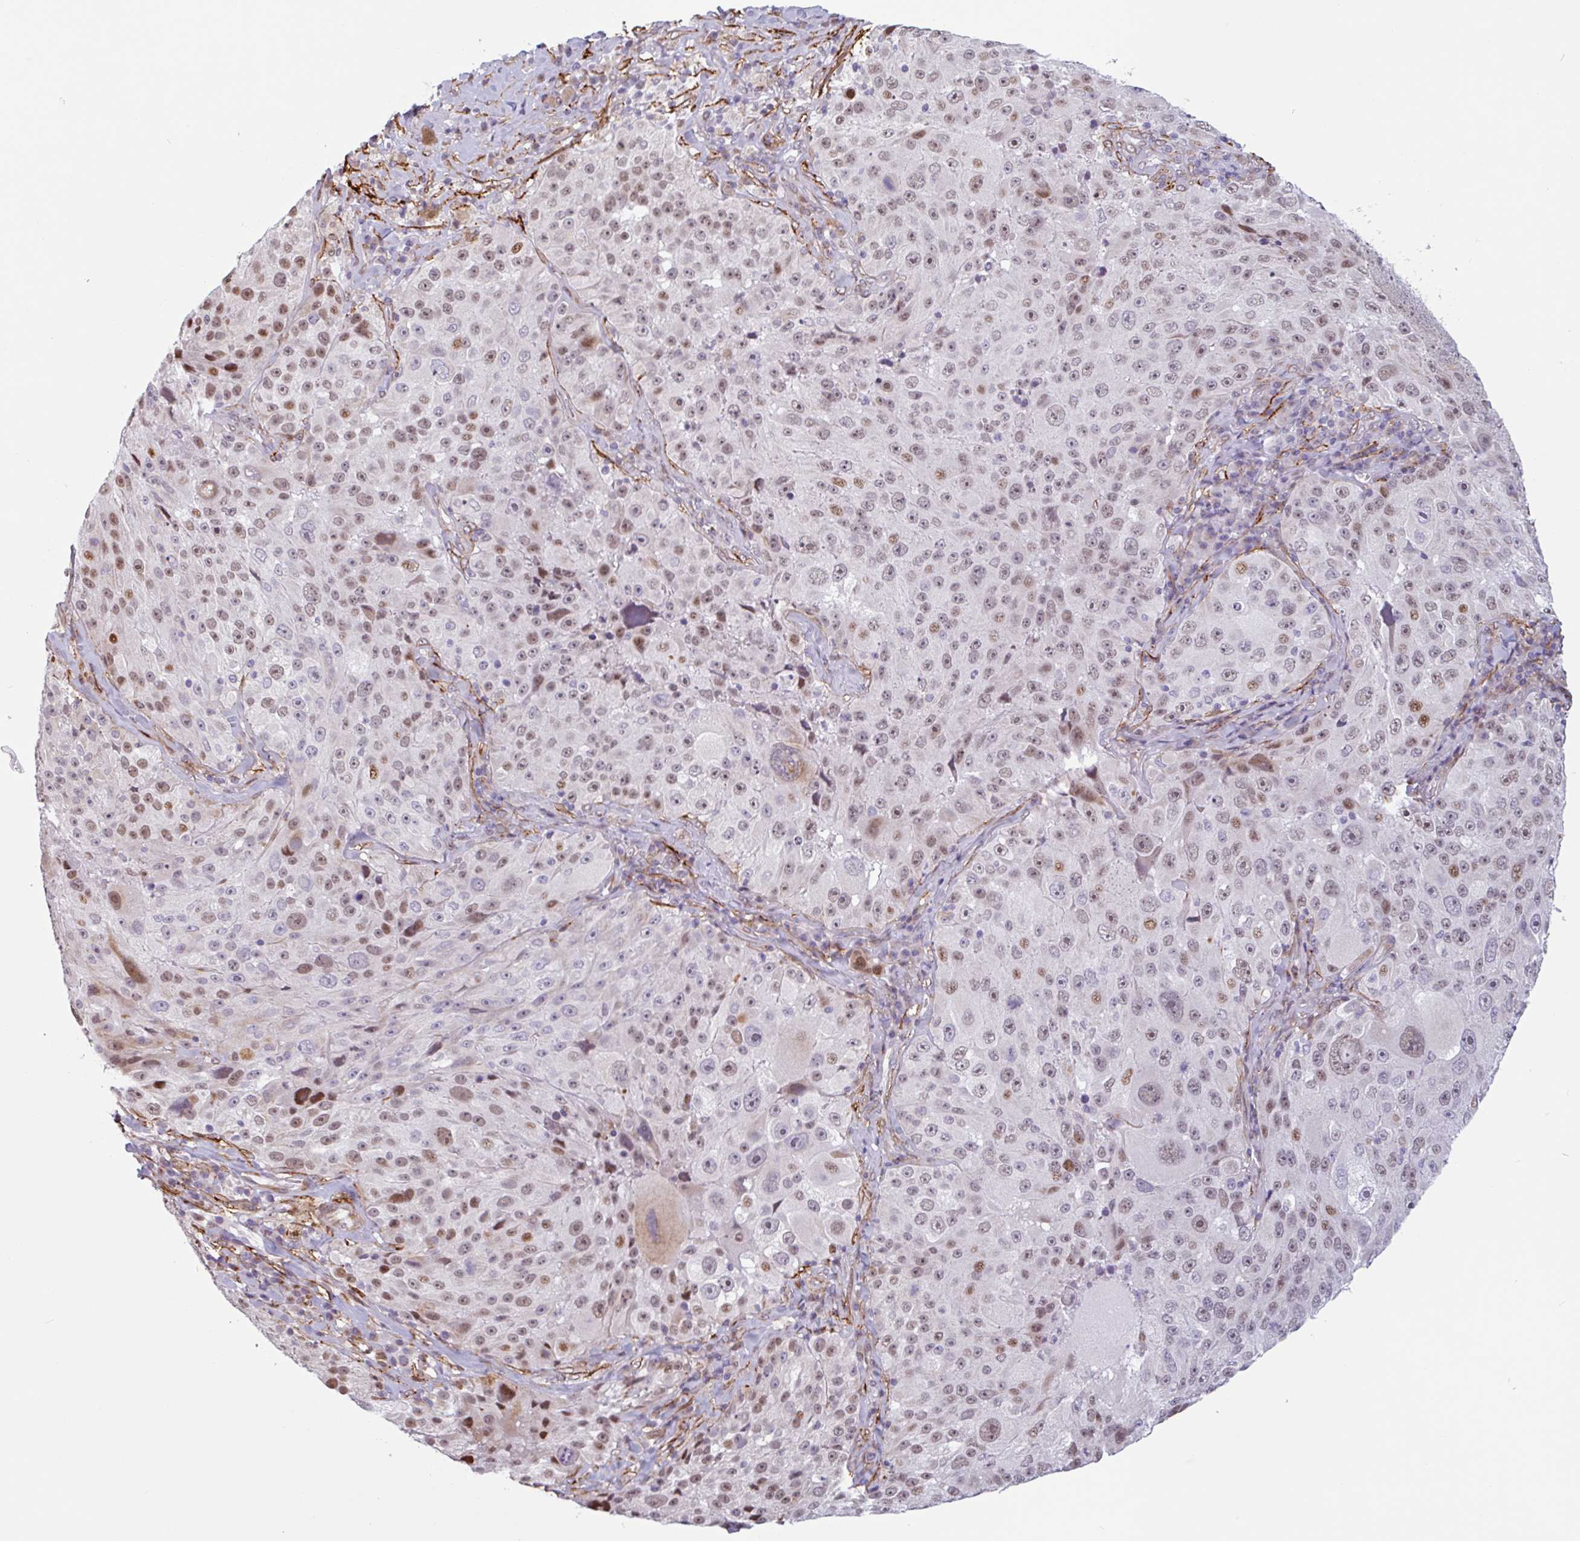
{"staining": {"intensity": "moderate", "quantity": "25%-75%", "location": "nuclear"}, "tissue": "melanoma", "cell_type": "Tumor cells", "image_type": "cancer", "snomed": [{"axis": "morphology", "description": "Malignant melanoma, Metastatic site"}, {"axis": "topography", "description": "Lymph node"}], "caption": "Melanoma stained for a protein shows moderate nuclear positivity in tumor cells. (DAB (3,3'-diaminobenzidine) IHC with brightfield microscopy, high magnification).", "gene": "TMEM119", "patient": {"sex": "male", "age": 62}}